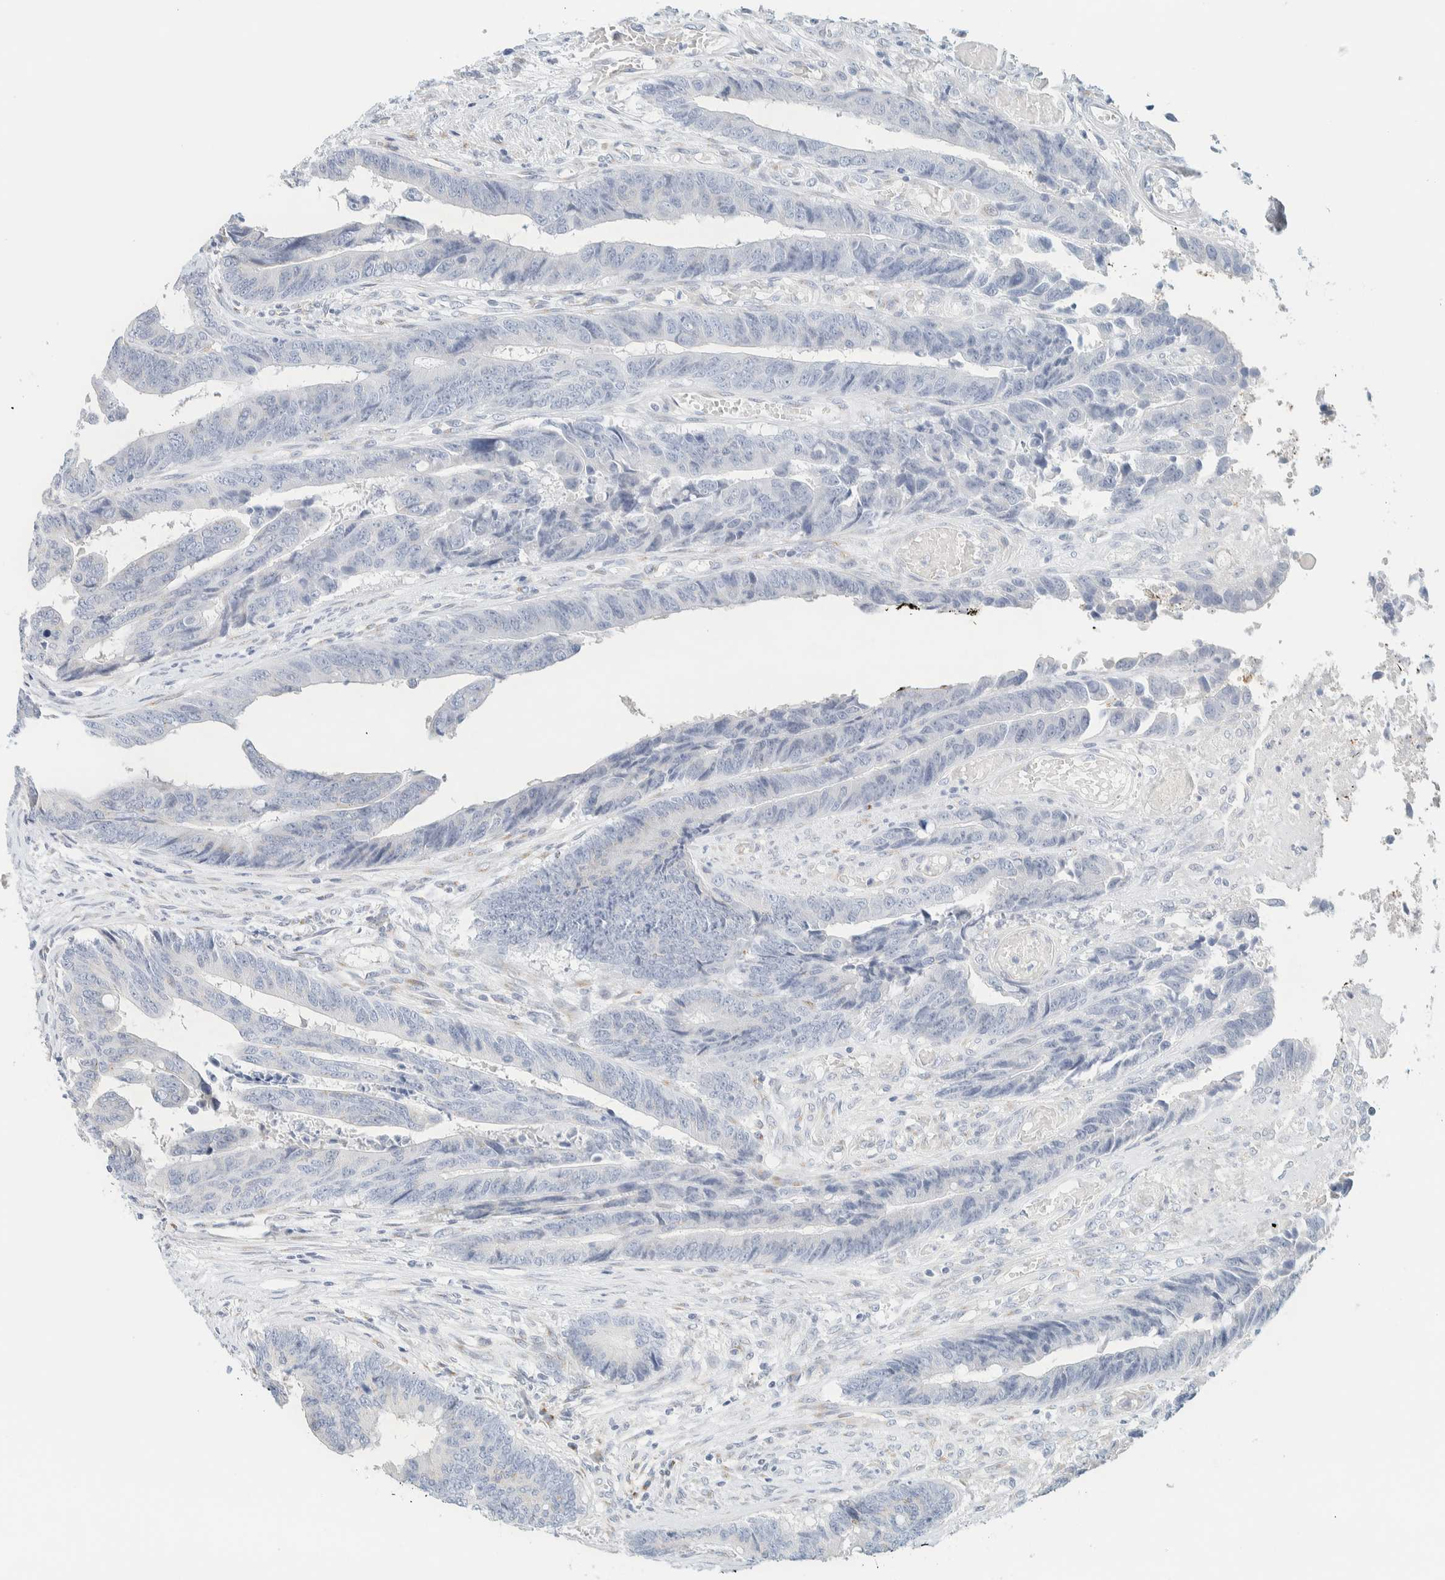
{"staining": {"intensity": "negative", "quantity": "none", "location": "none"}, "tissue": "colorectal cancer", "cell_type": "Tumor cells", "image_type": "cancer", "snomed": [{"axis": "morphology", "description": "Adenocarcinoma, NOS"}, {"axis": "topography", "description": "Rectum"}], "caption": "The immunohistochemistry (IHC) image has no significant staining in tumor cells of colorectal cancer (adenocarcinoma) tissue.", "gene": "SPNS3", "patient": {"sex": "male", "age": 84}}